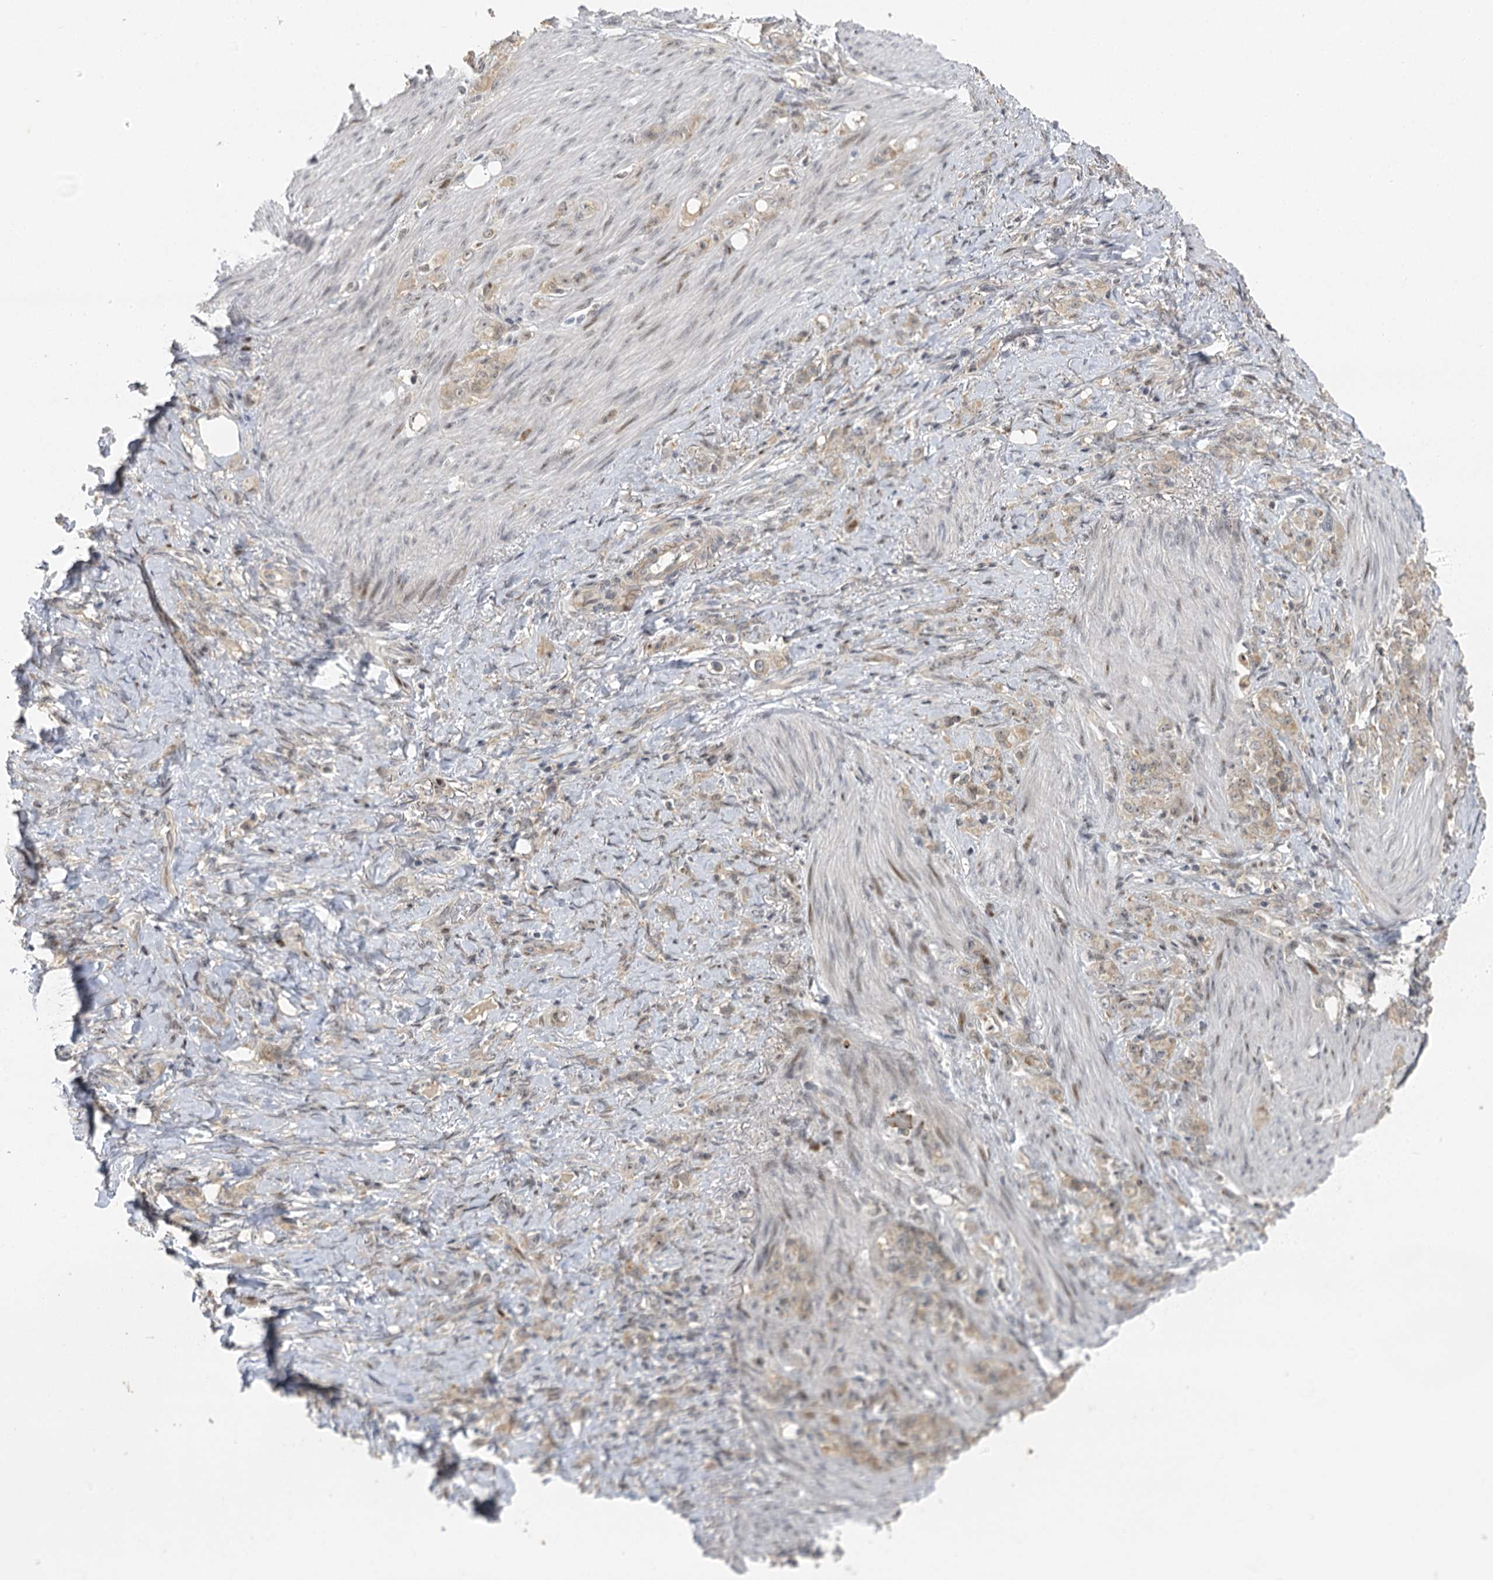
{"staining": {"intensity": "weak", "quantity": "<25%", "location": "cytoplasmic/membranous"}, "tissue": "stomach cancer", "cell_type": "Tumor cells", "image_type": "cancer", "snomed": [{"axis": "morphology", "description": "Adenocarcinoma, NOS"}, {"axis": "topography", "description": "Stomach"}], "caption": "Histopathology image shows no significant protein staining in tumor cells of adenocarcinoma (stomach).", "gene": "IL11RA", "patient": {"sex": "female", "age": 79}}